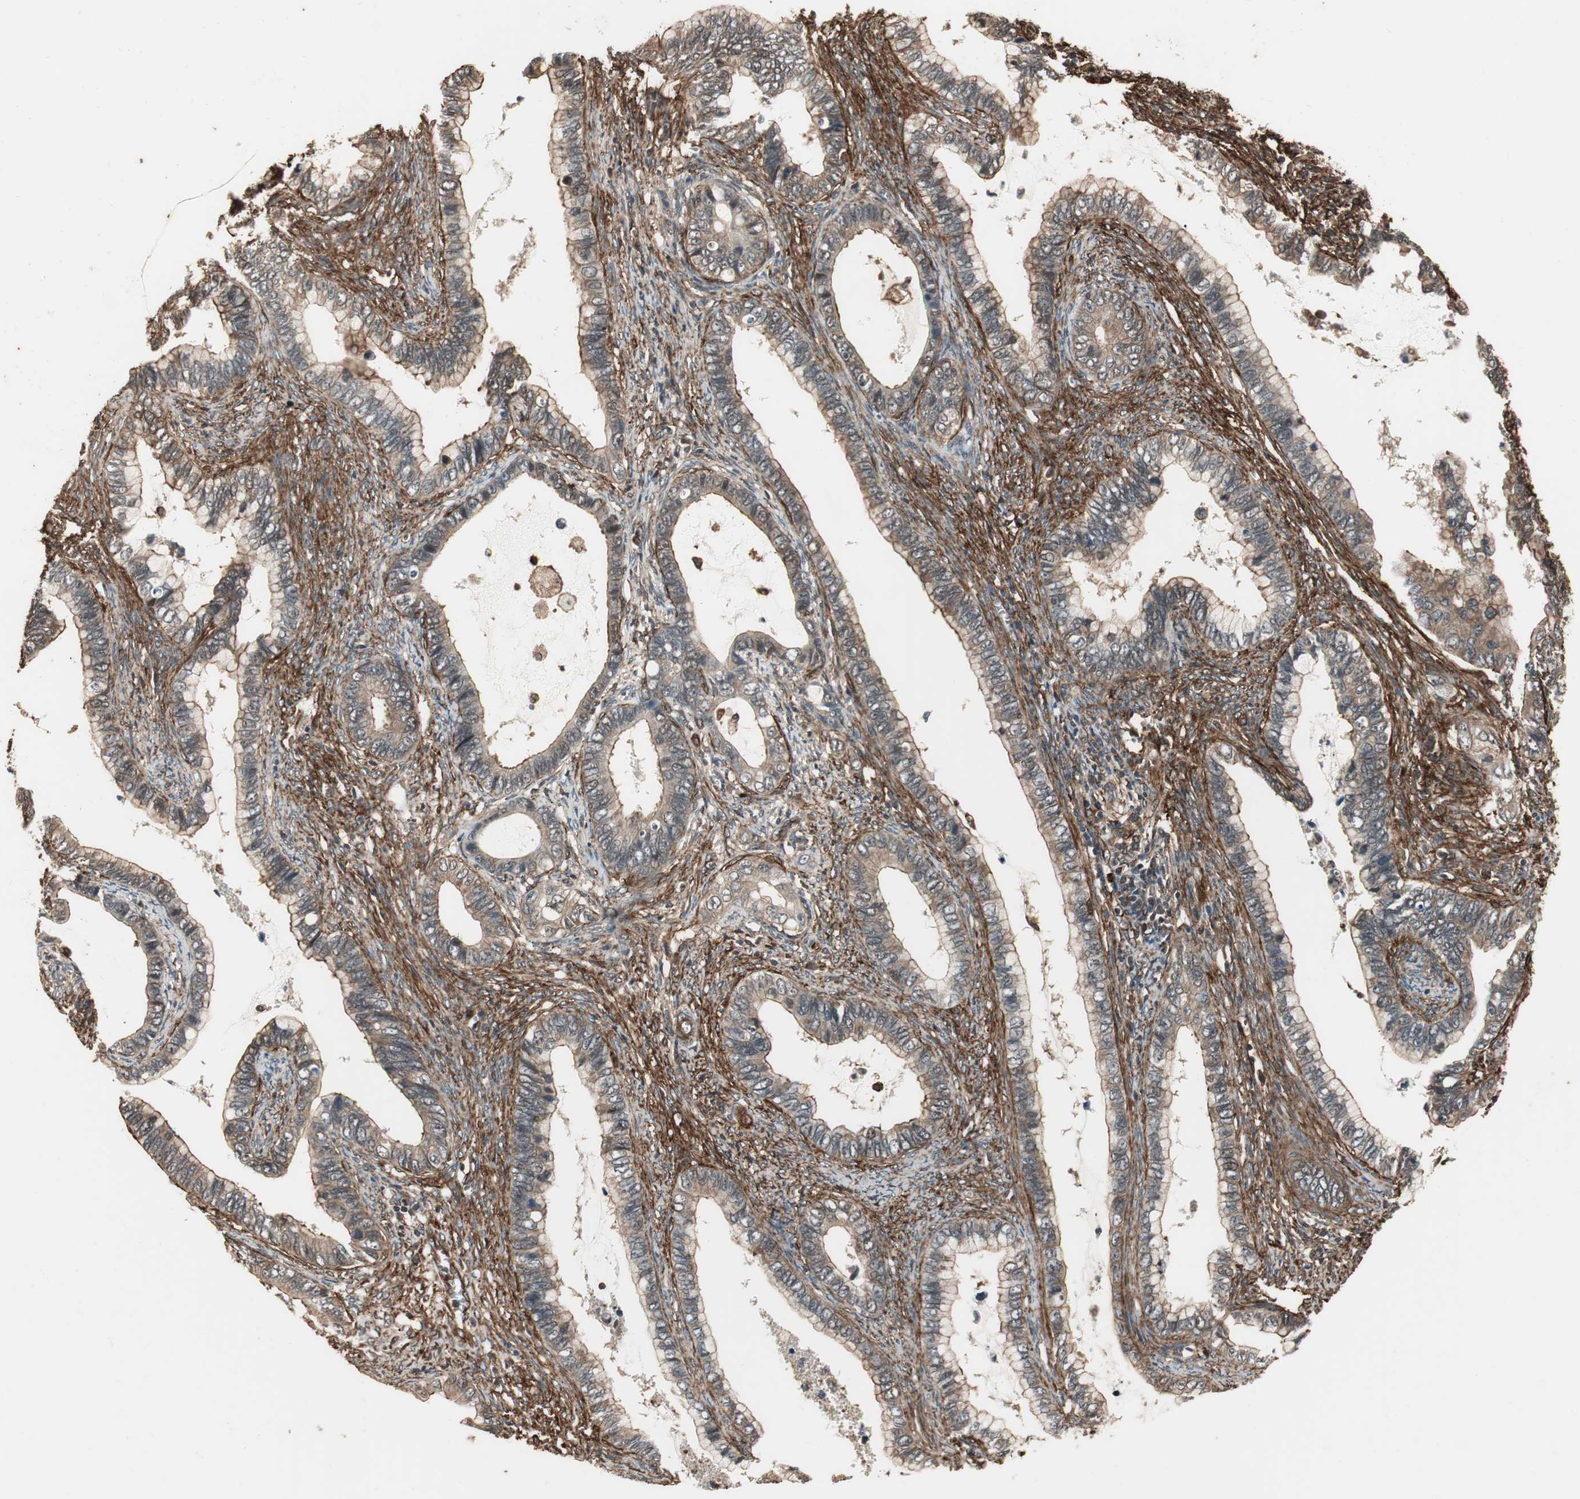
{"staining": {"intensity": "weak", "quantity": ">75%", "location": "cytoplasmic/membranous"}, "tissue": "cervical cancer", "cell_type": "Tumor cells", "image_type": "cancer", "snomed": [{"axis": "morphology", "description": "Adenocarcinoma, NOS"}, {"axis": "topography", "description": "Cervix"}], "caption": "High-power microscopy captured an immunohistochemistry photomicrograph of cervical adenocarcinoma, revealing weak cytoplasmic/membranous expression in approximately >75% of tumor cells.", "gene": "PTPN11", "patient": {"sex": "female", "age": 44}}